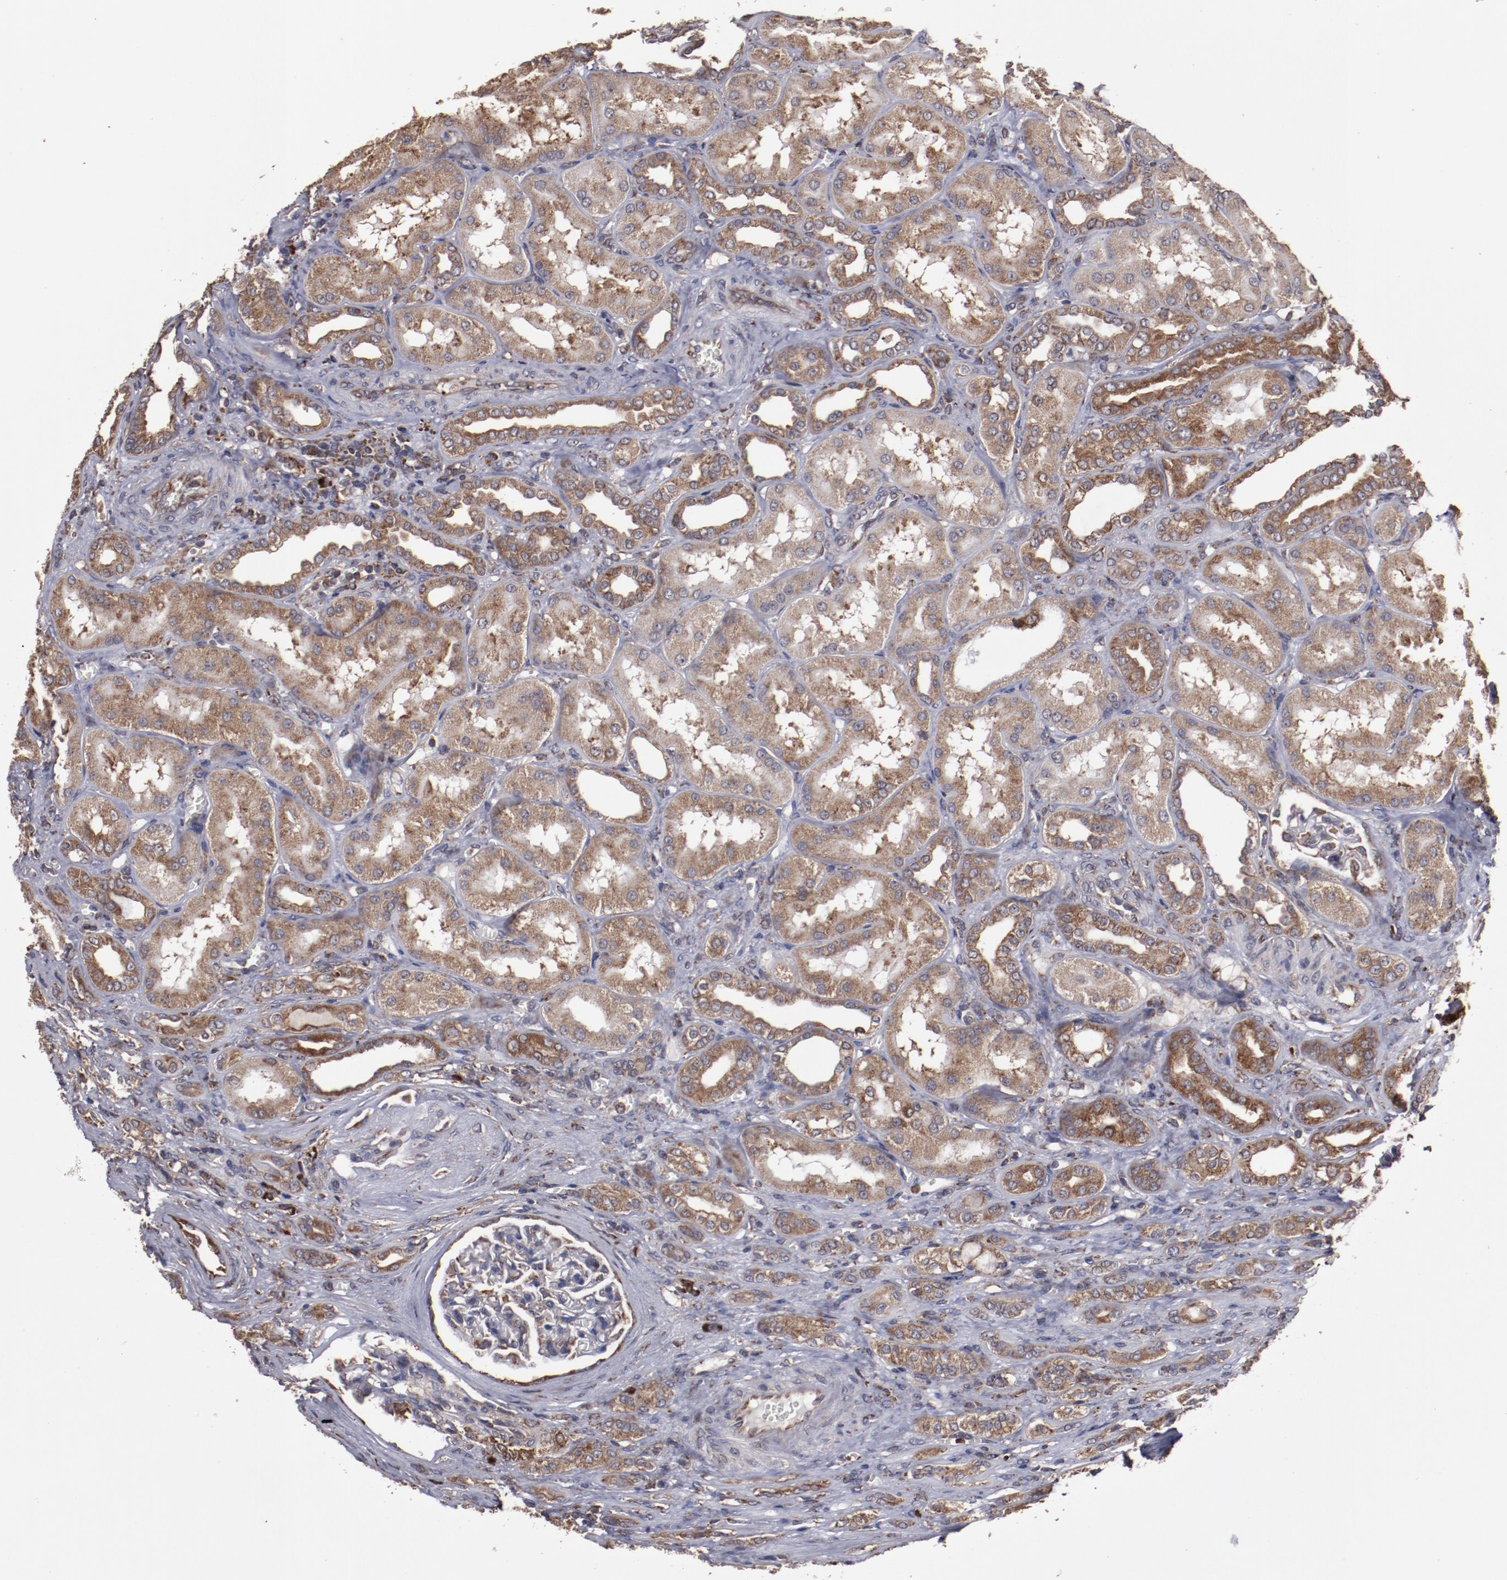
{"staining": {"intensity": "strong", "quantity": ">75%", "location": "cytoplasmic/membranous"}, "tissue": "renal cancer", "cell_type": "Tumor cells", "image_type": "cancer", "snomed": [{"axis": "morphology", "description": "Adenocarcinoma, NOS"}, {"axis": "topography", "description": "Kidney"}], "caption": "This is an image of immunohistochemistry staining of adenocarcinoma (renal), which shows strong expression in the cytoplasmic/membranous of tumor cells.", "gene": "RPS4Y1", "patient": {"sex": "male", "age": 46}}